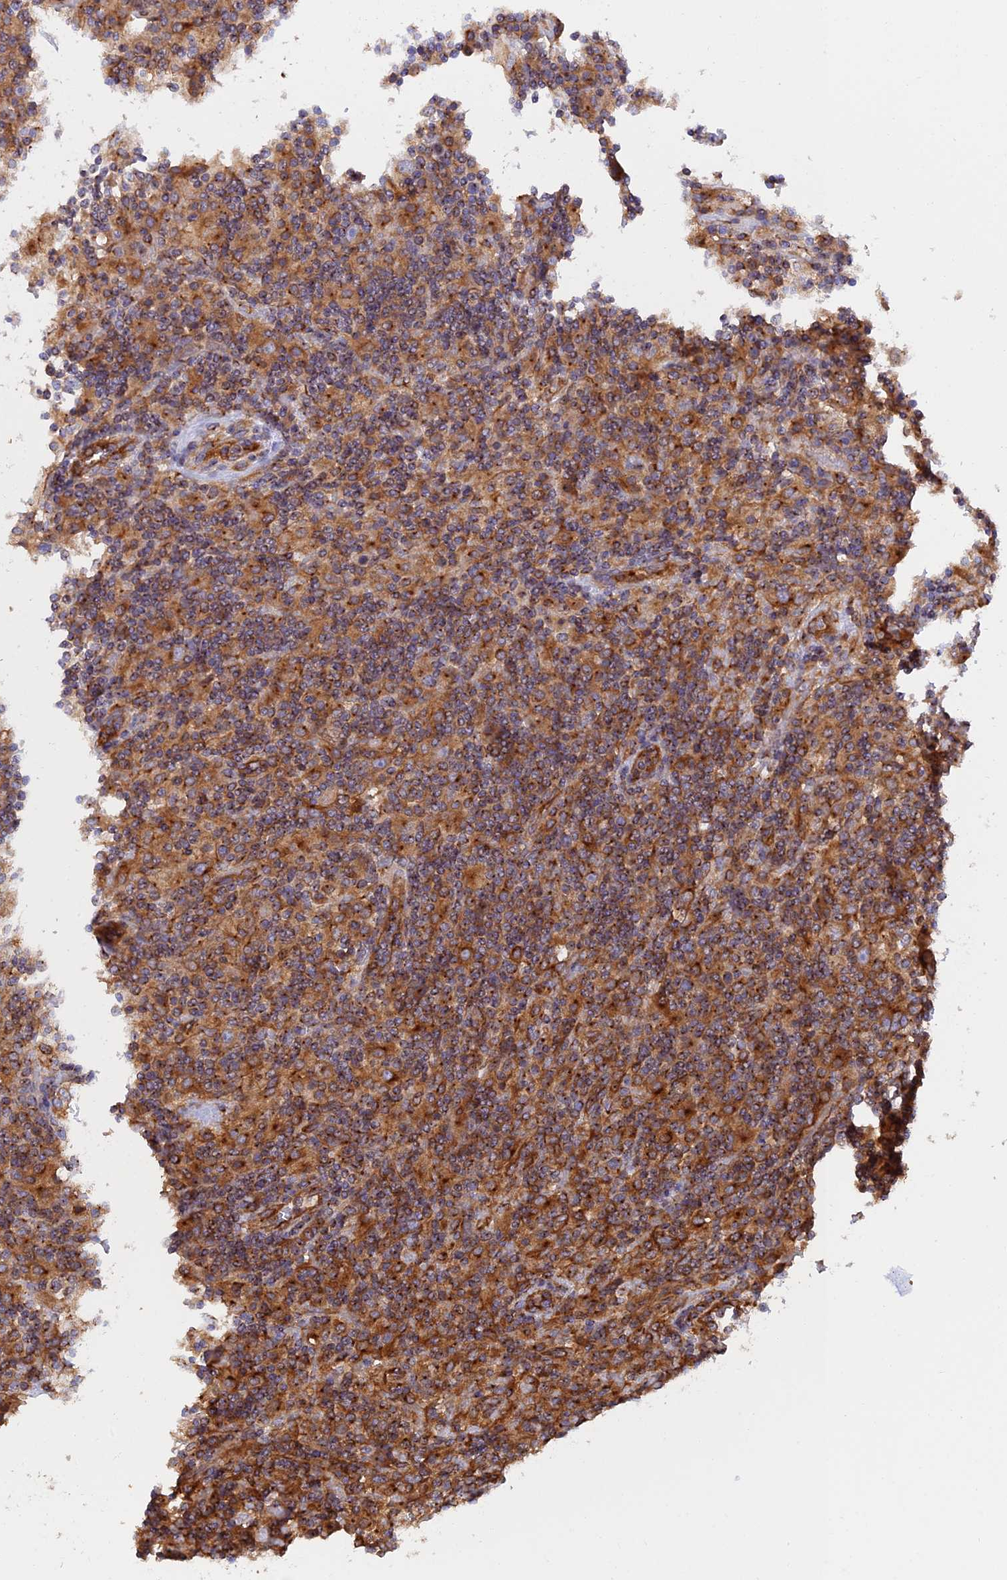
{"staining": {"intensity": "weak", "quantity": ">75%", "location": "cytoplasmic/membranous"}, "tissue": "lymphoma", "cell_type": "Tumor cells", "image_type": "cancer", "snomed": [{"axis": "morphology", "description": "Hodgkin's disease, NOS"}, {"axis": "topography", "description": "Lymph node"}], "caption": "DAB immunohistochemical staining of Hodgkin's disease shows weak cytoplasmic/membranous protein positivity in approximately >75% of tumor cells. (IHC, brightfield microscopy, high magnification).", "gene": "DCTN2", "patient": {"sex": "male", "age": 70}}